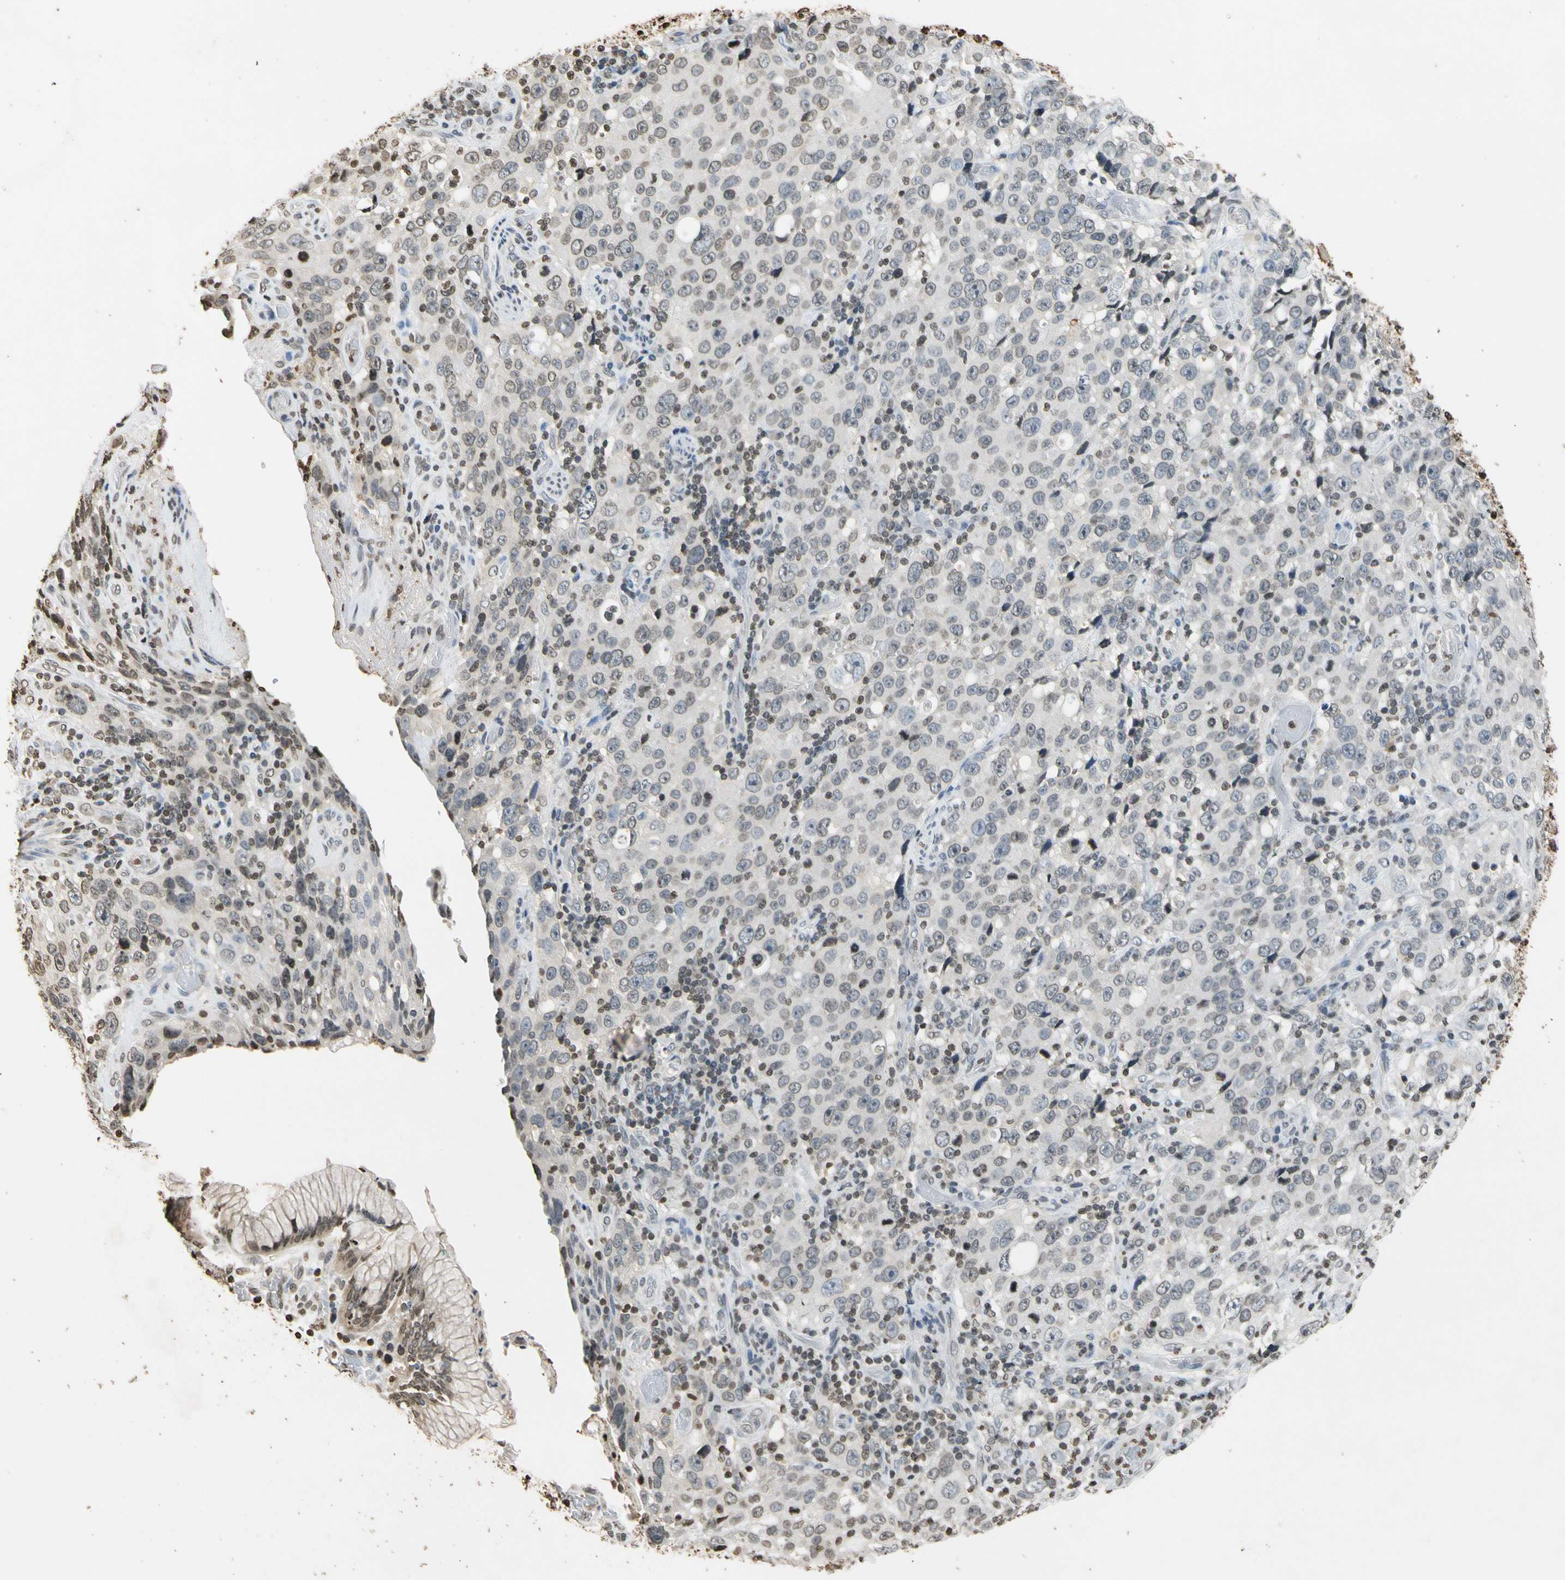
{"staining": {"intensity": "negative", "quantity": "none", "location": "none"}, "tissue": "stomach cancer", "cell_type": "Tumor cells", "image_type": "cancer", "snomed": [{"axis": "morphology", "description": "Normal tissue, NOS"}, {"axis": "morphology", "description": "Adenocarcinoma, NOS"}, {"axis": "topography", "description": "Stomach"}], "caption": "IHC of human stomach cancer shows no expression in tumor cells. The staining is performed using DAB (3,3'-diaminobenzidine) brown chromogen with nuclei counter-stained in using hematoxylin.", "gene": "GPX4", "patient": {"sex": "male", "age": 48}}